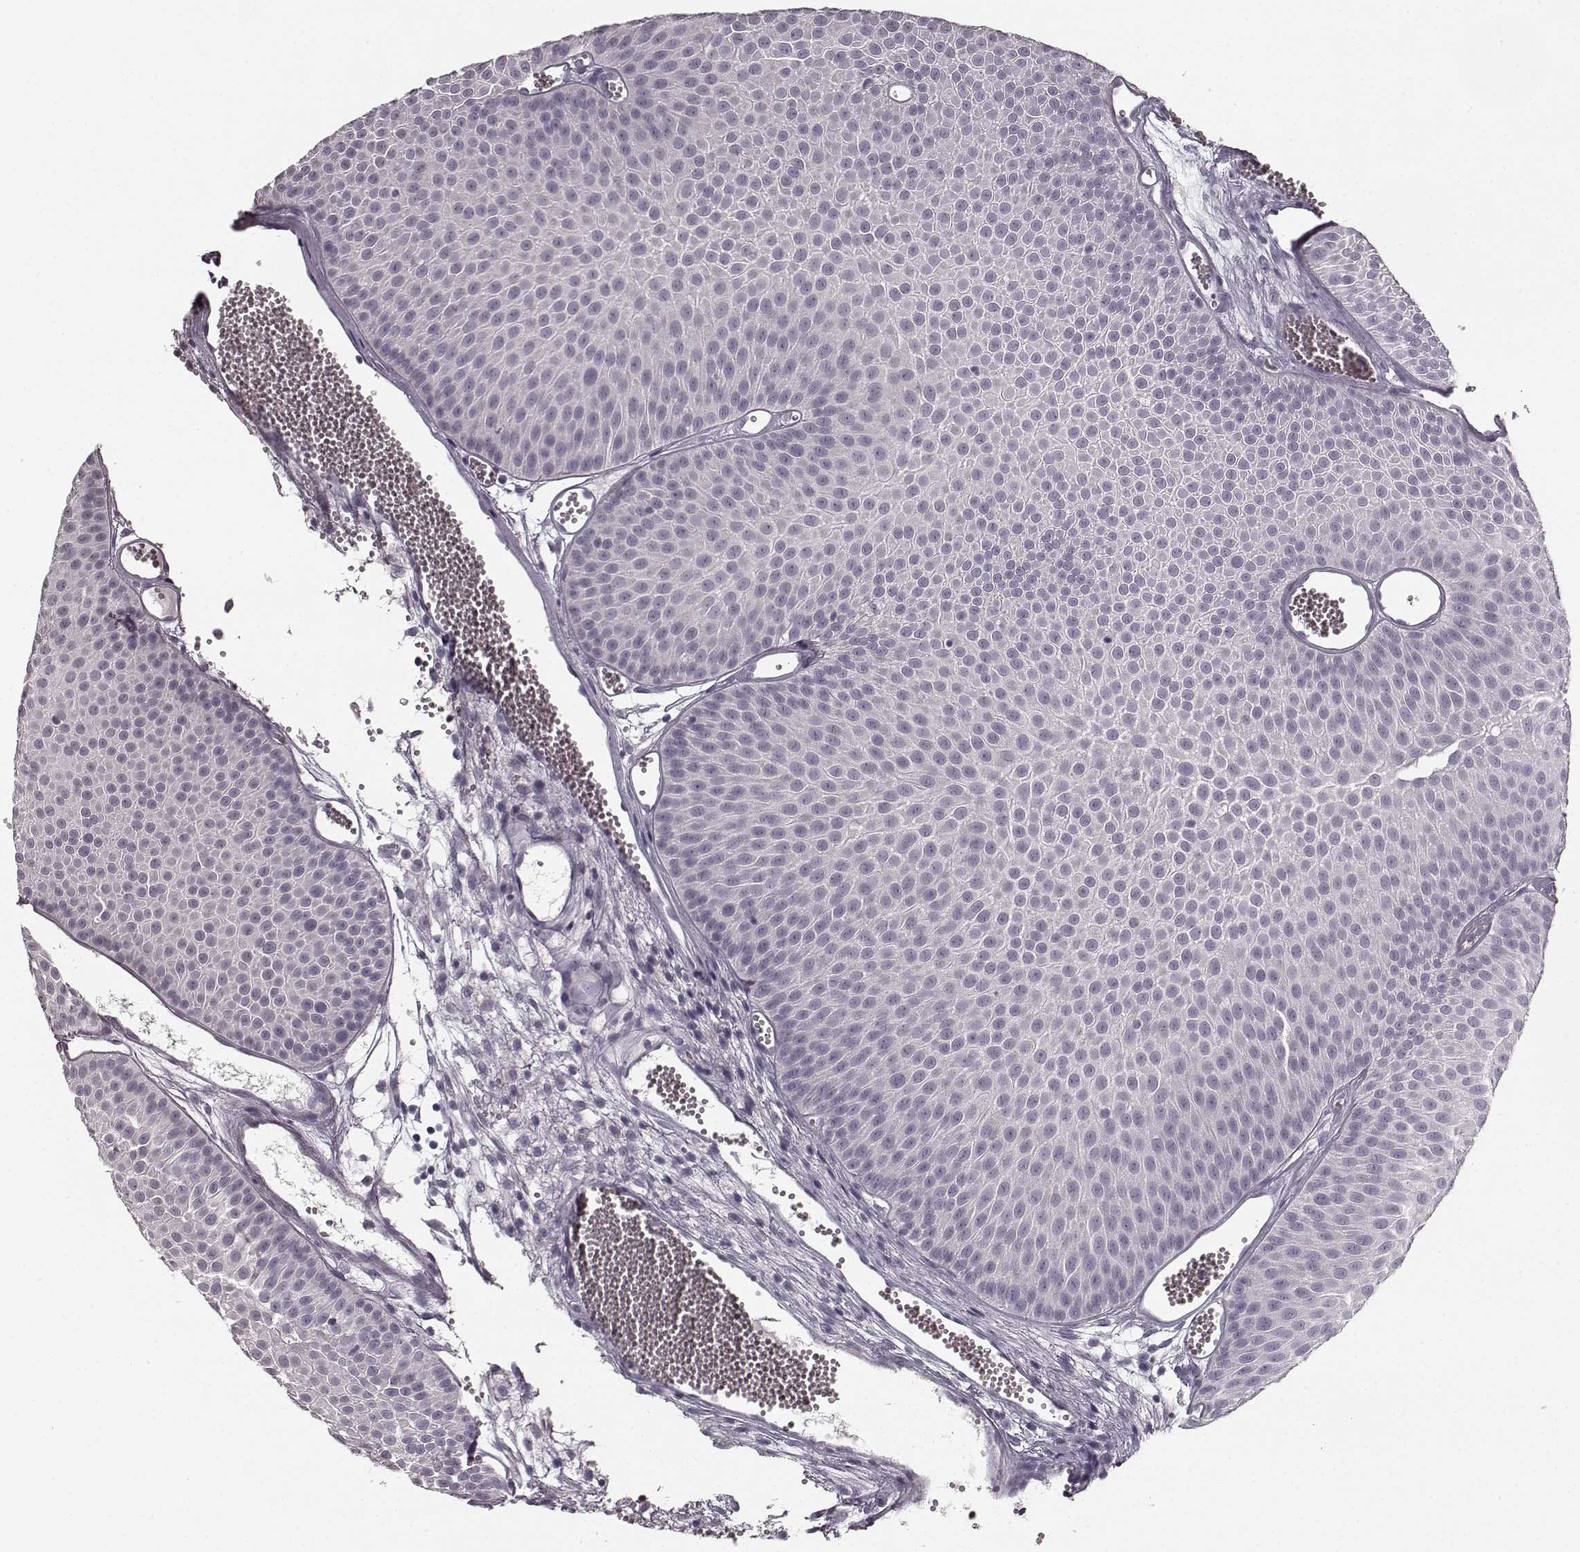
{"staining": {"intensity": "negative", "quantity": "none", "location": "none"}, "tissue": "urothelial cancer", "cell_type": "Tumor cells", "image_type": "cancer", "snomed": [{"axis": "morphology", "description": "Urothelial carcinoma, Low grade"}, {"axis": "topography", "description": "Urinary bladder"}], "caption": "Micrograph shows no significant protein expression in tumor cells of urothelial cancer.", "gene": "RIT2", "patient": {"sex": "male", "age": 52}}